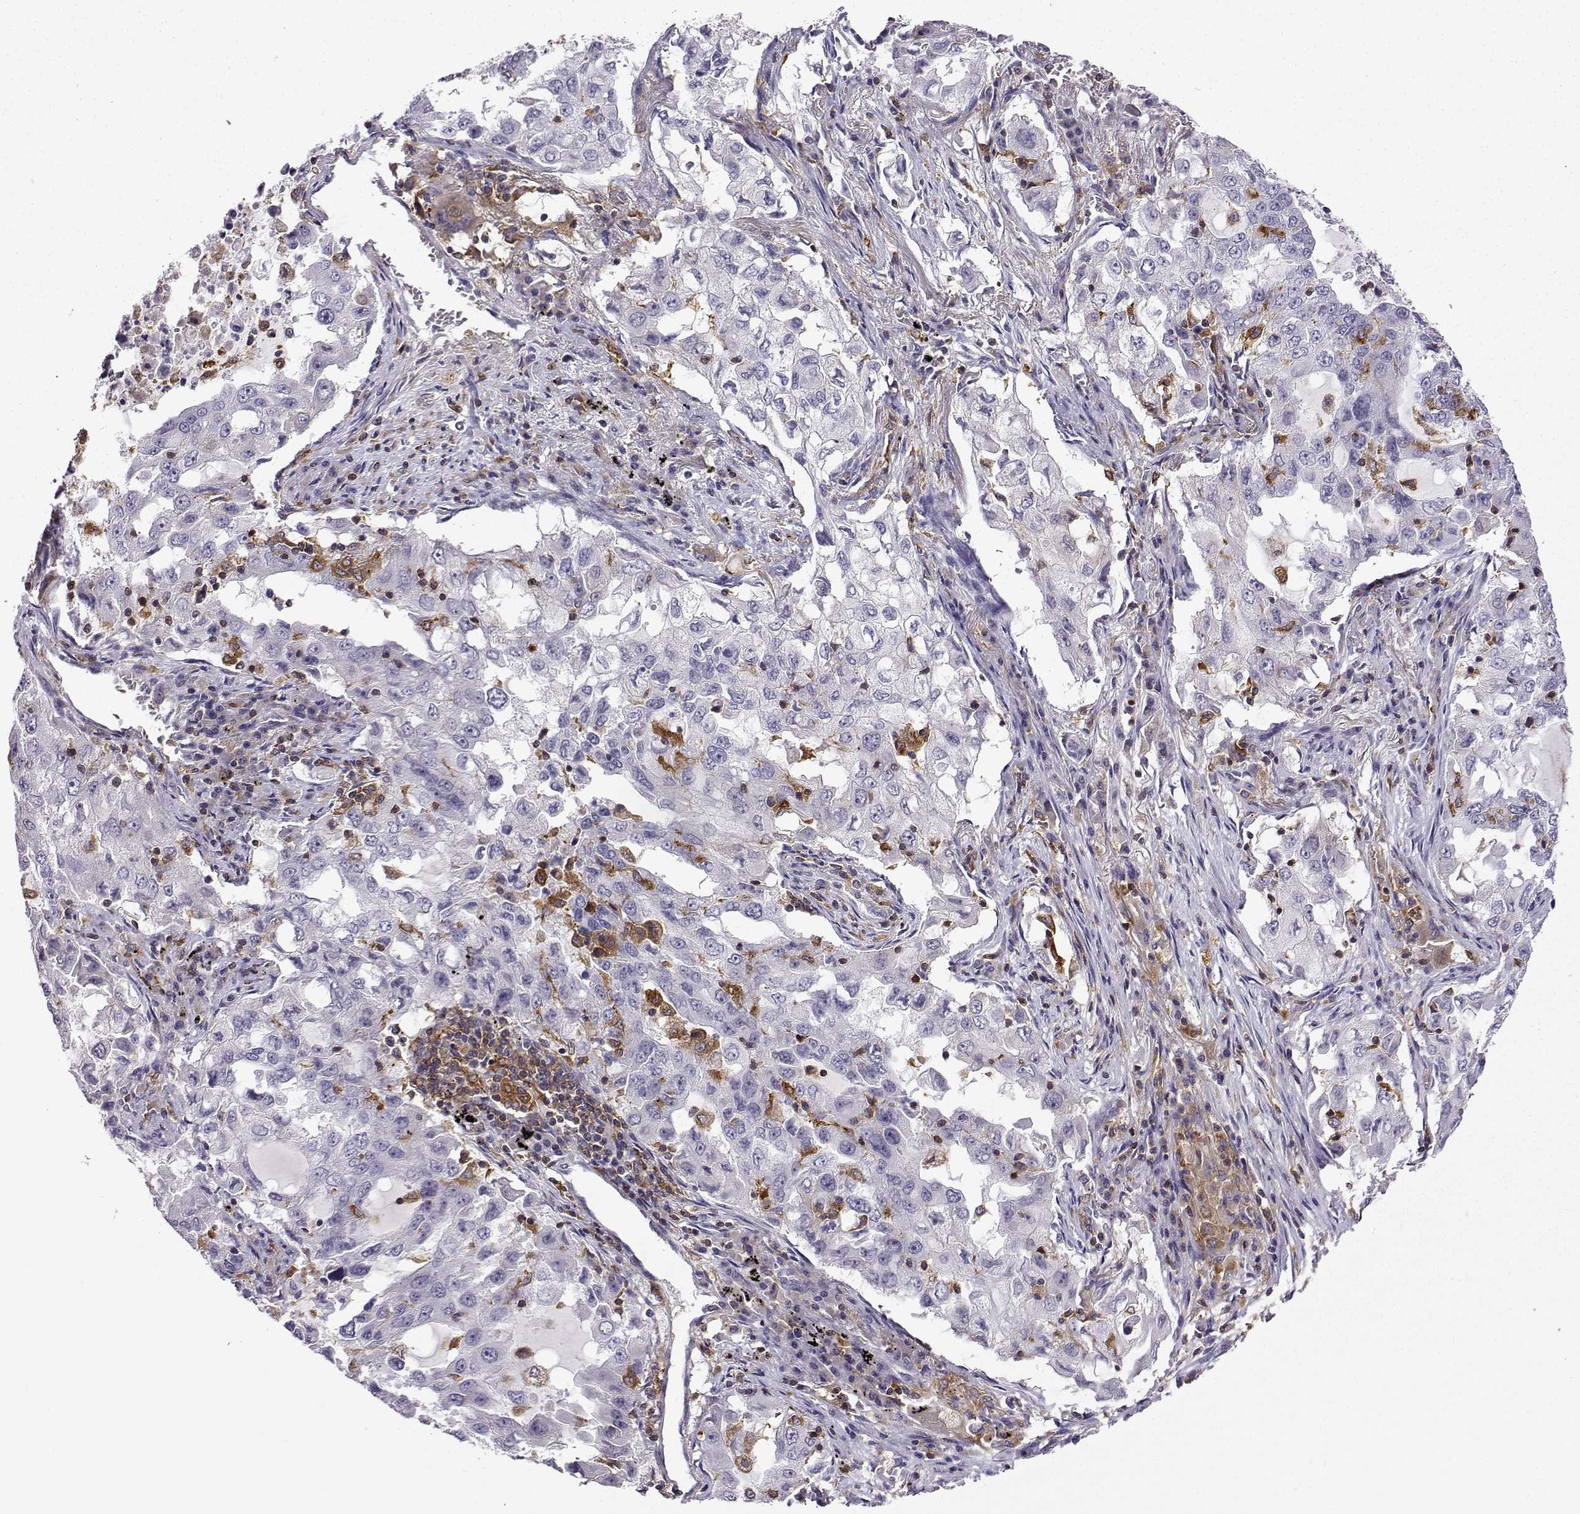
{"staining": {"intensity": "negative", "quantity": "none", "location": "none"}, "tissue": "lung cancer", "cell_type": "Tumor cells", "image_type": "cancer", "snomed": [{"axis": "morphology", "description": "Adenocarcinoma, NOS"}, {"axis": "topography", "description": "Lung"}], "caption": "This is a photomicrograph of immunohistochemistry staining of lung cancer, which shows no positivity in tumor cells.", "gene": "DOCK10", "patient": {"sex": "female", "age": 61}}